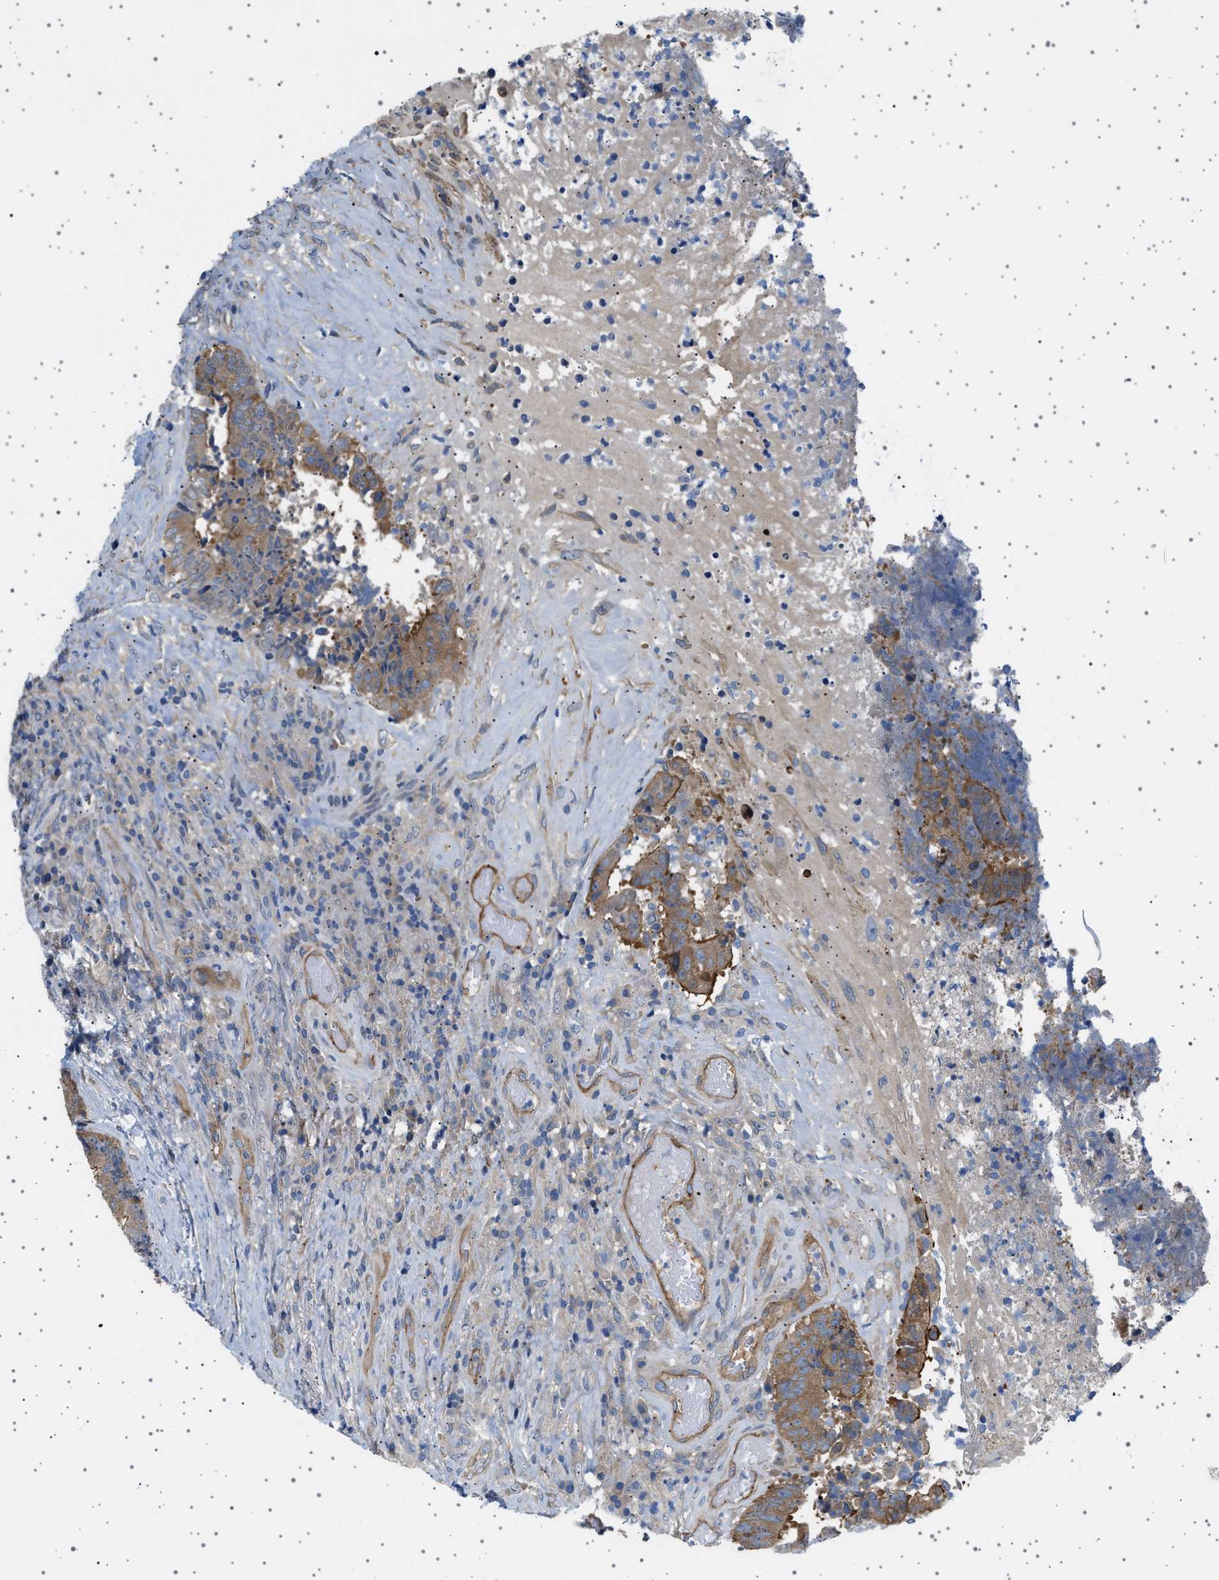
{"staining": {"intensity": "moderate", "quantity": ">75%", "location": "cytoplasmic/membranous"}, "tissue": "colorectal cancer", "cell_type": "Tumor cells", "image_type": "cancer", "snomed": [{"axis": "morphology", "description": "Adenocarcinoma, NOS"}, {"axis": "topography", "description": "Rectum"}], "caption": "Human colorectal cancer stained with a brown dye reveals moderate cytoplasmic/membranous positive positivity in approximately >75% of tumor cells.", "gene": "PLPP6", "patient": {"sex": "male", "age": 72}}